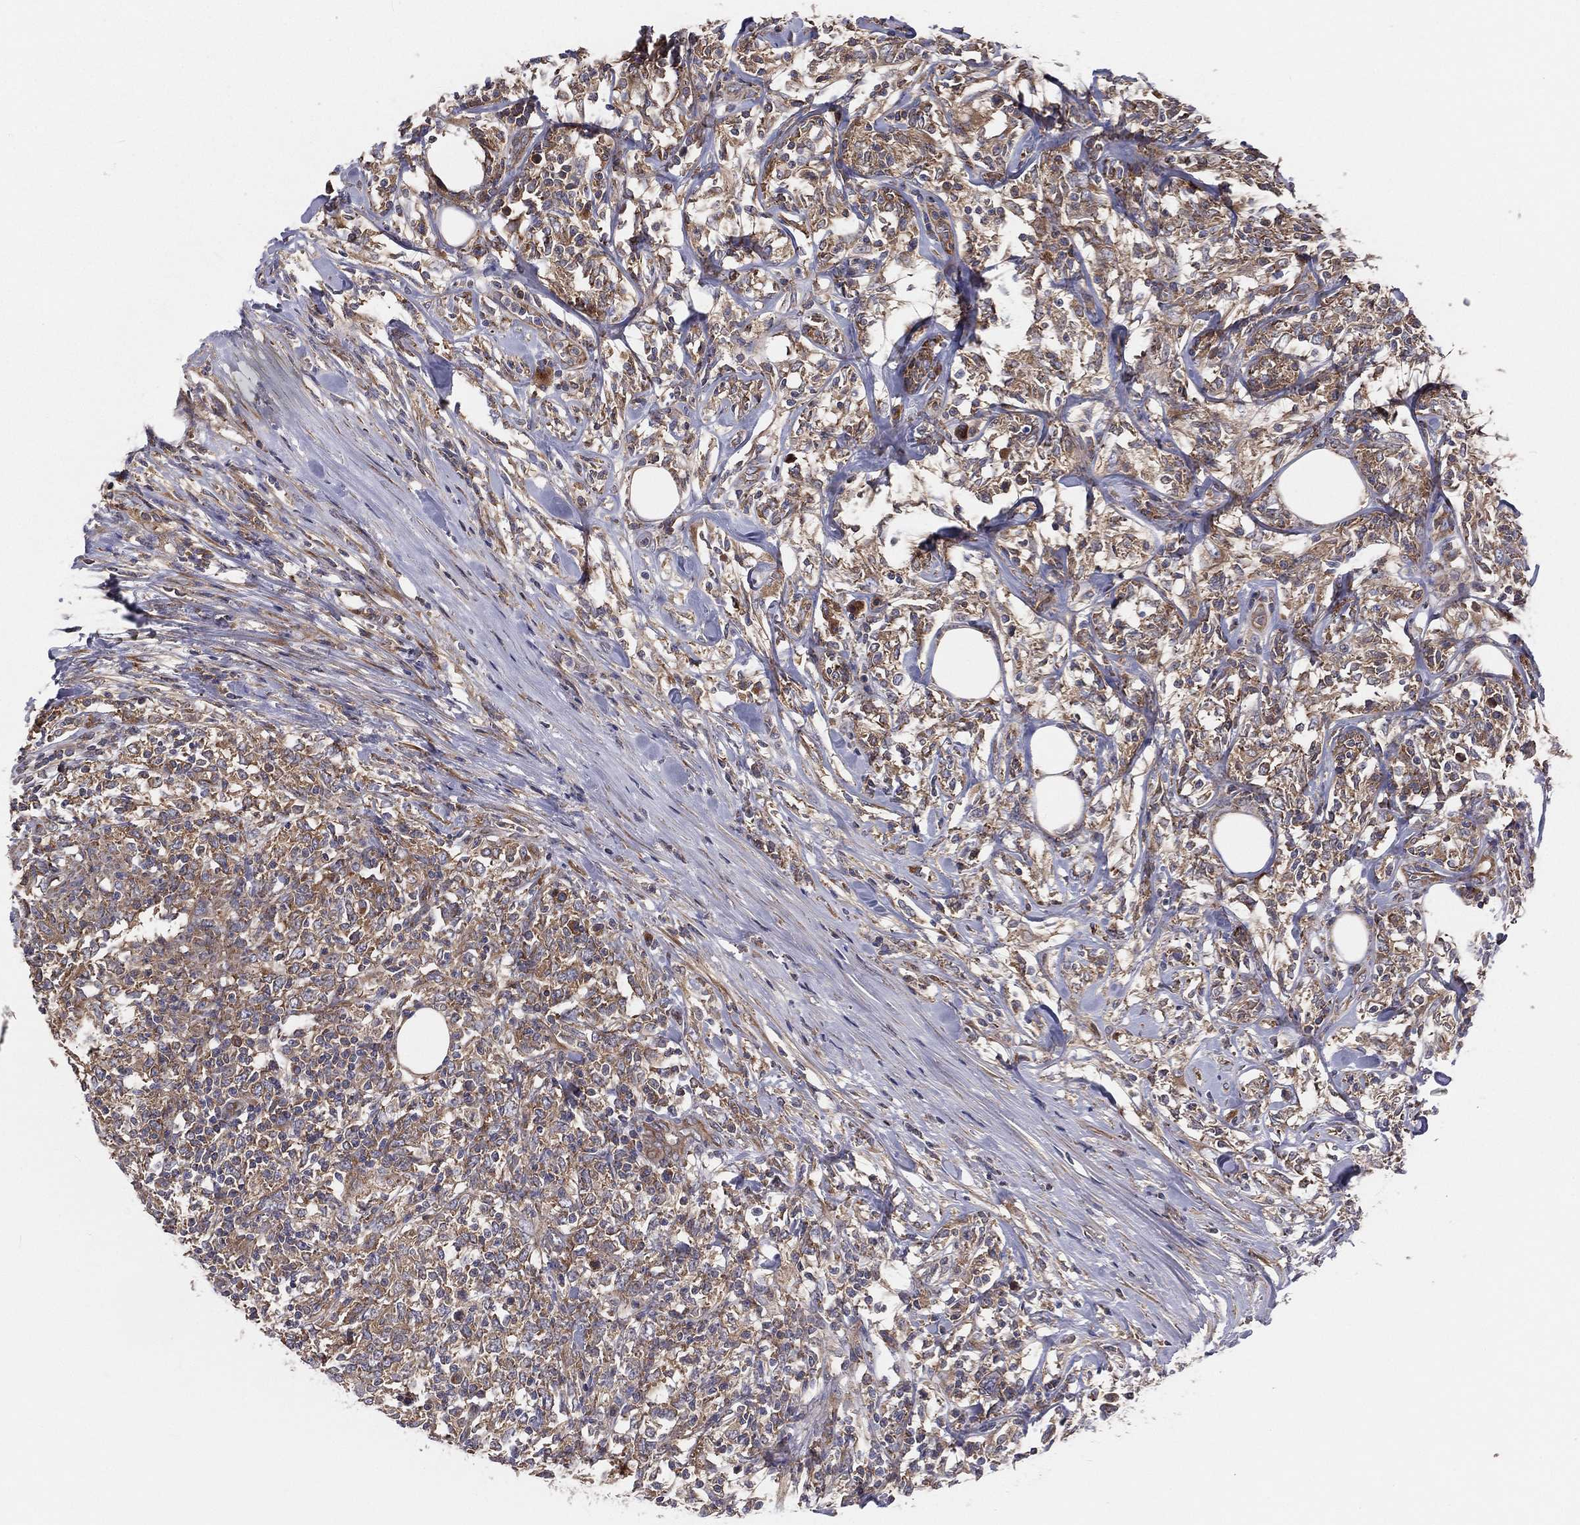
{"staining": {"intensity": "moderate", "quantity": ">75%", "location": "cytoplasmic/membranous"}, "tissue": "lymphoma", "cell_type": "Tumor cells", "image_type": "cancer", "snomed": [{"axis": "morphology", "description": "Malignant lymphoma, non-Hodgkin's type, High grade"}, {"axis": "topography", "description": "Lymph node"}], "caption": "Immunohistochemistry (IHC) staining of malignant lymphoma, non-Hodgkin's type (high-grade), which reveals medium levels of moderate cytoplasmic/membranous positivity in about >75% of tumor cells indicating moderate cytoplasmic/membranous protein positivity. The staining was performed using DAB (brown) for protein detection and nuclei were counterstained in hematoxylin (blue).", "gene": "EIF2B5", "patient": {"sex": "female", "age": 84}}